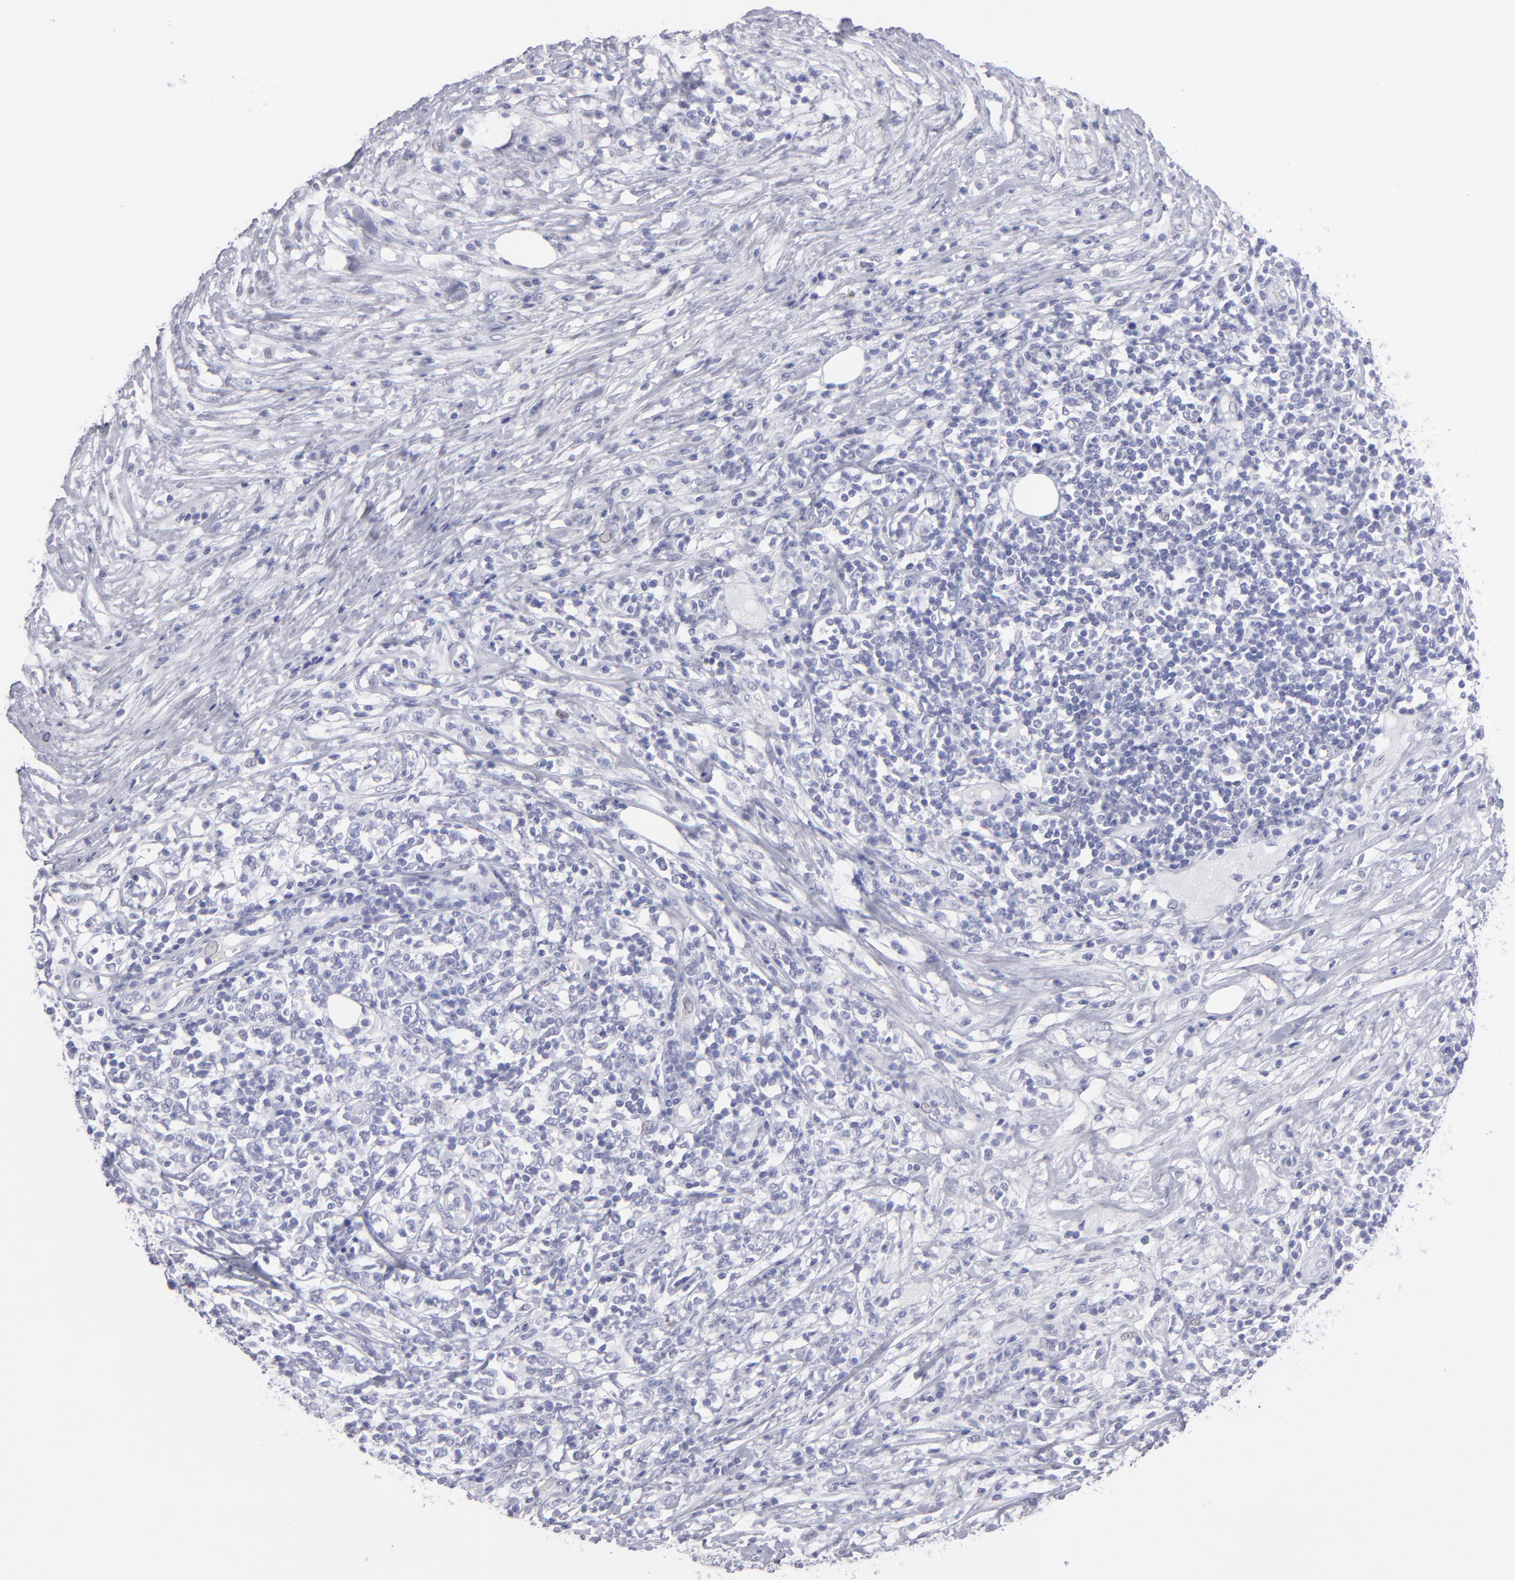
{"staining": {"intensity": "negative", "quantity": "none", "location": "none"}, "tissue": "lymphoma", "cell_type": "Tumor cells", "image_type": "cancer", "snomed": [{"axis": "morphology", "description": "Malignant lymphoma, non-Hodgkin's type, High grade"}, {"axis": "topography", "description": "Lymph node"}], "caption": "A micrograph of human lymphoma is negative for staining in tumor cells.", "gene": "ALDOB", "patient": {"sex": "female", "age": 84}}